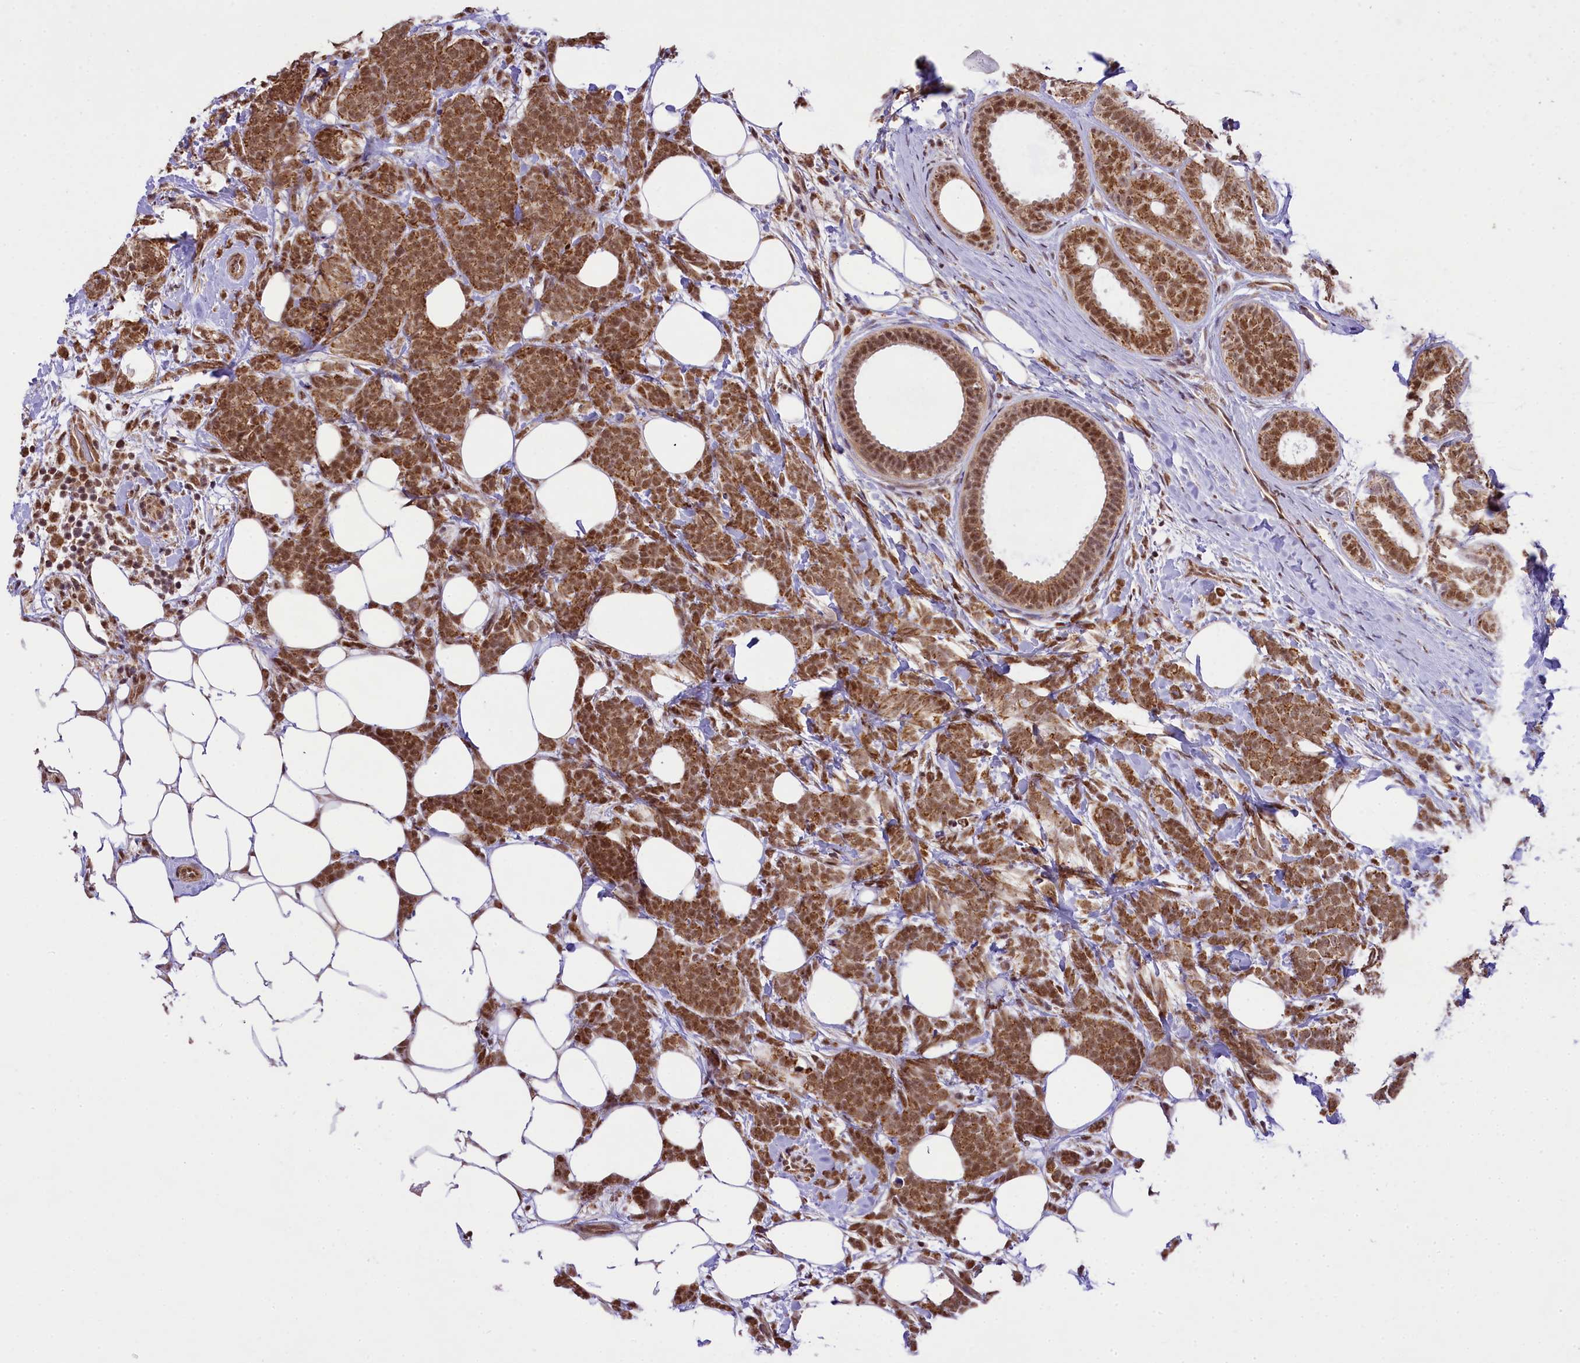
{"staining": {"intensity": "strong", "quantity": ">75%", "location": "cytoplasmic/membranous,nuclear"}, "tissue": "breast cancer", "cell_type": "Tumor cells", "image_type": "cancer", "snomed": [{"axis": "morphology", "description": "Lobular carcinoma"}, {"axis": "topography", "description": "Breast"}], "caption": "Immunohistochemical staining of breast cancer shows high levels of strong cytoplasmic/membranous and nuclear protein staining in approximately >75% of tumor cells.", "gene": "PAF1", "patient": {"sex": "female", "age": 58}}